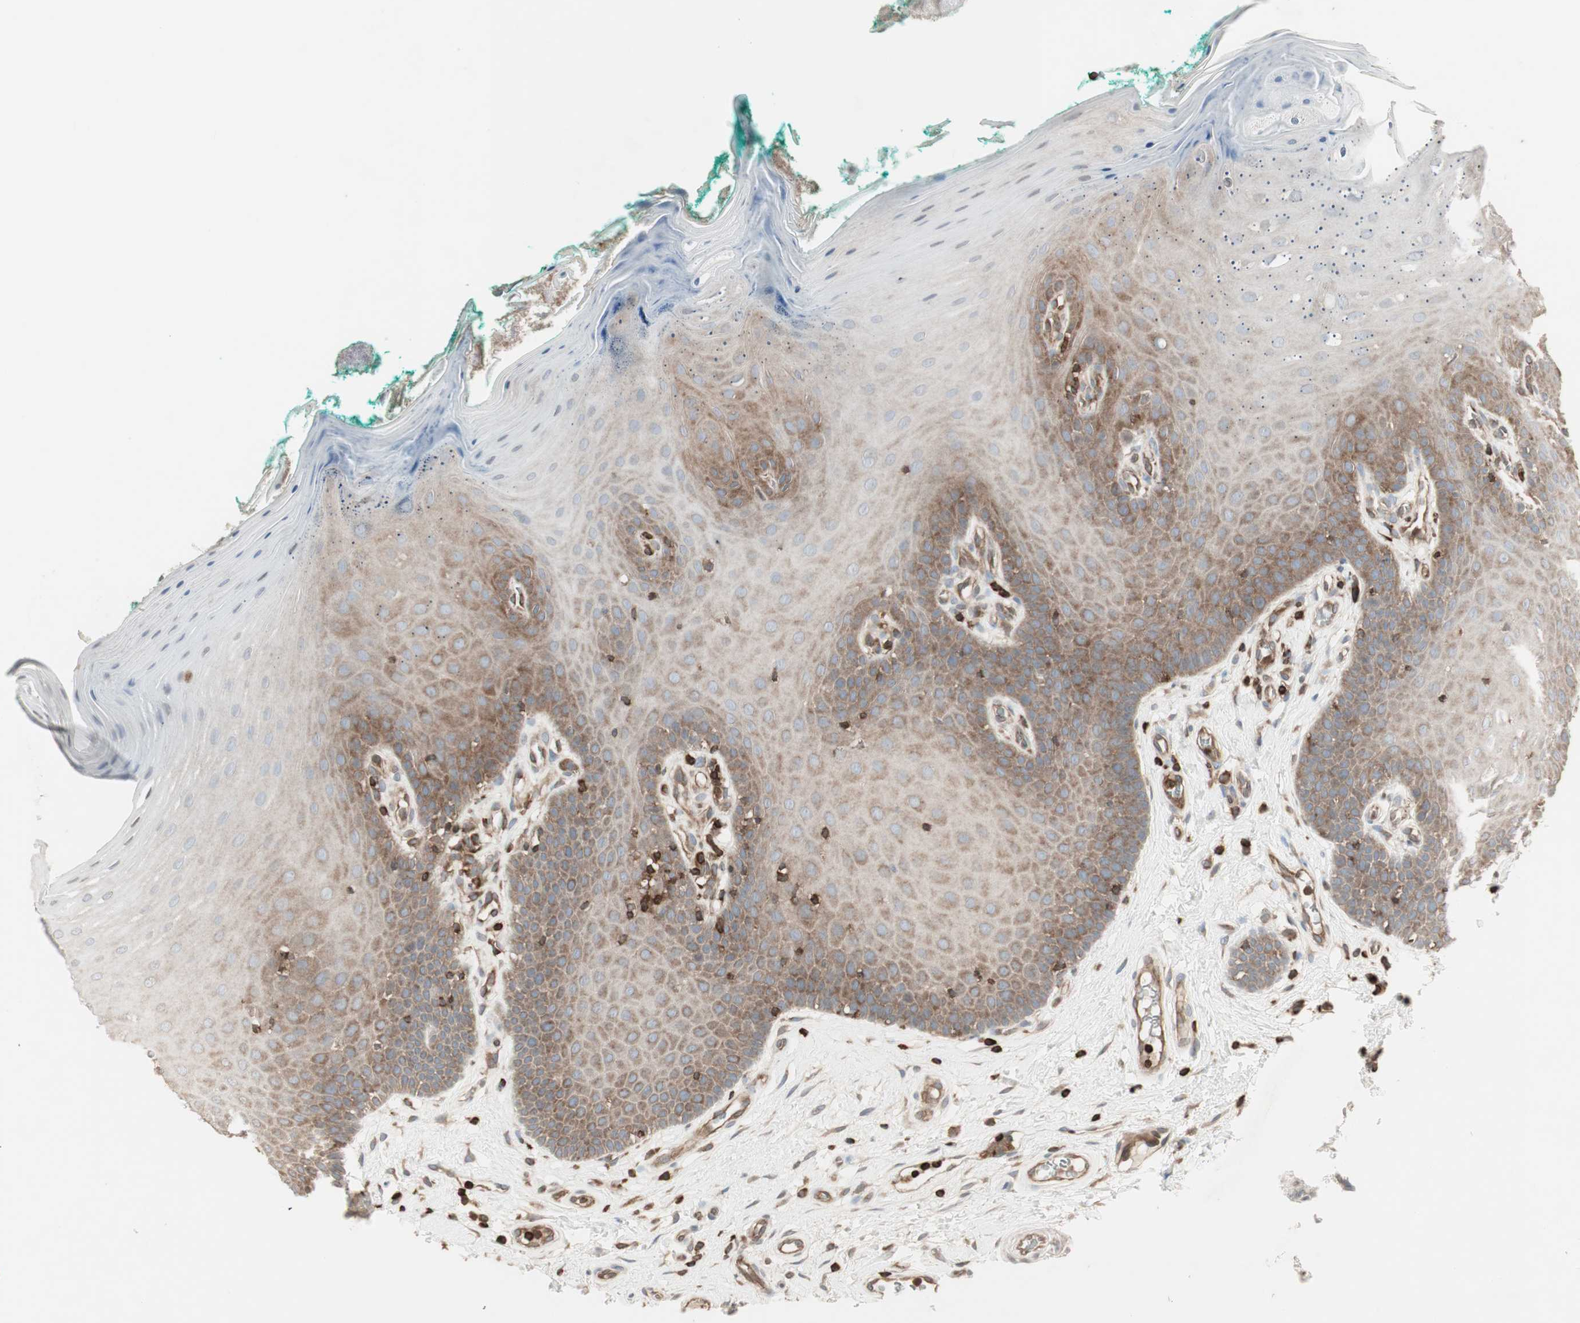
{"staining": {"intensity": "moderate", "quantity": "<25%", "location": "cytoplasmic/membranous"}, "tissue": "oral mucosa", "cell_type": "Squamous epithelial cells", "image_type": "normal", "snomed": [{"axis": "morphology", "description": "Normal tissue, NOS"}, {"axis": "topography", "description": "Skeletal muscle"}, {"axis": "topography", "description": "Oral tissue"}], "caption": "Protein positivity by immunohistochemistry (IHC) exhibits moderate cytoplasmic/membranous positivity in approximately <25% of squamous epithelial cells in benign oral mucosa. The staining was performed using DAB to visualize the protein expression in brown, while the nuclei were stained in blue with hematoxylin (Magnification: 20x).", "gene": "ARHGEF1", "patient": {"sex": "male", "age": 58}}